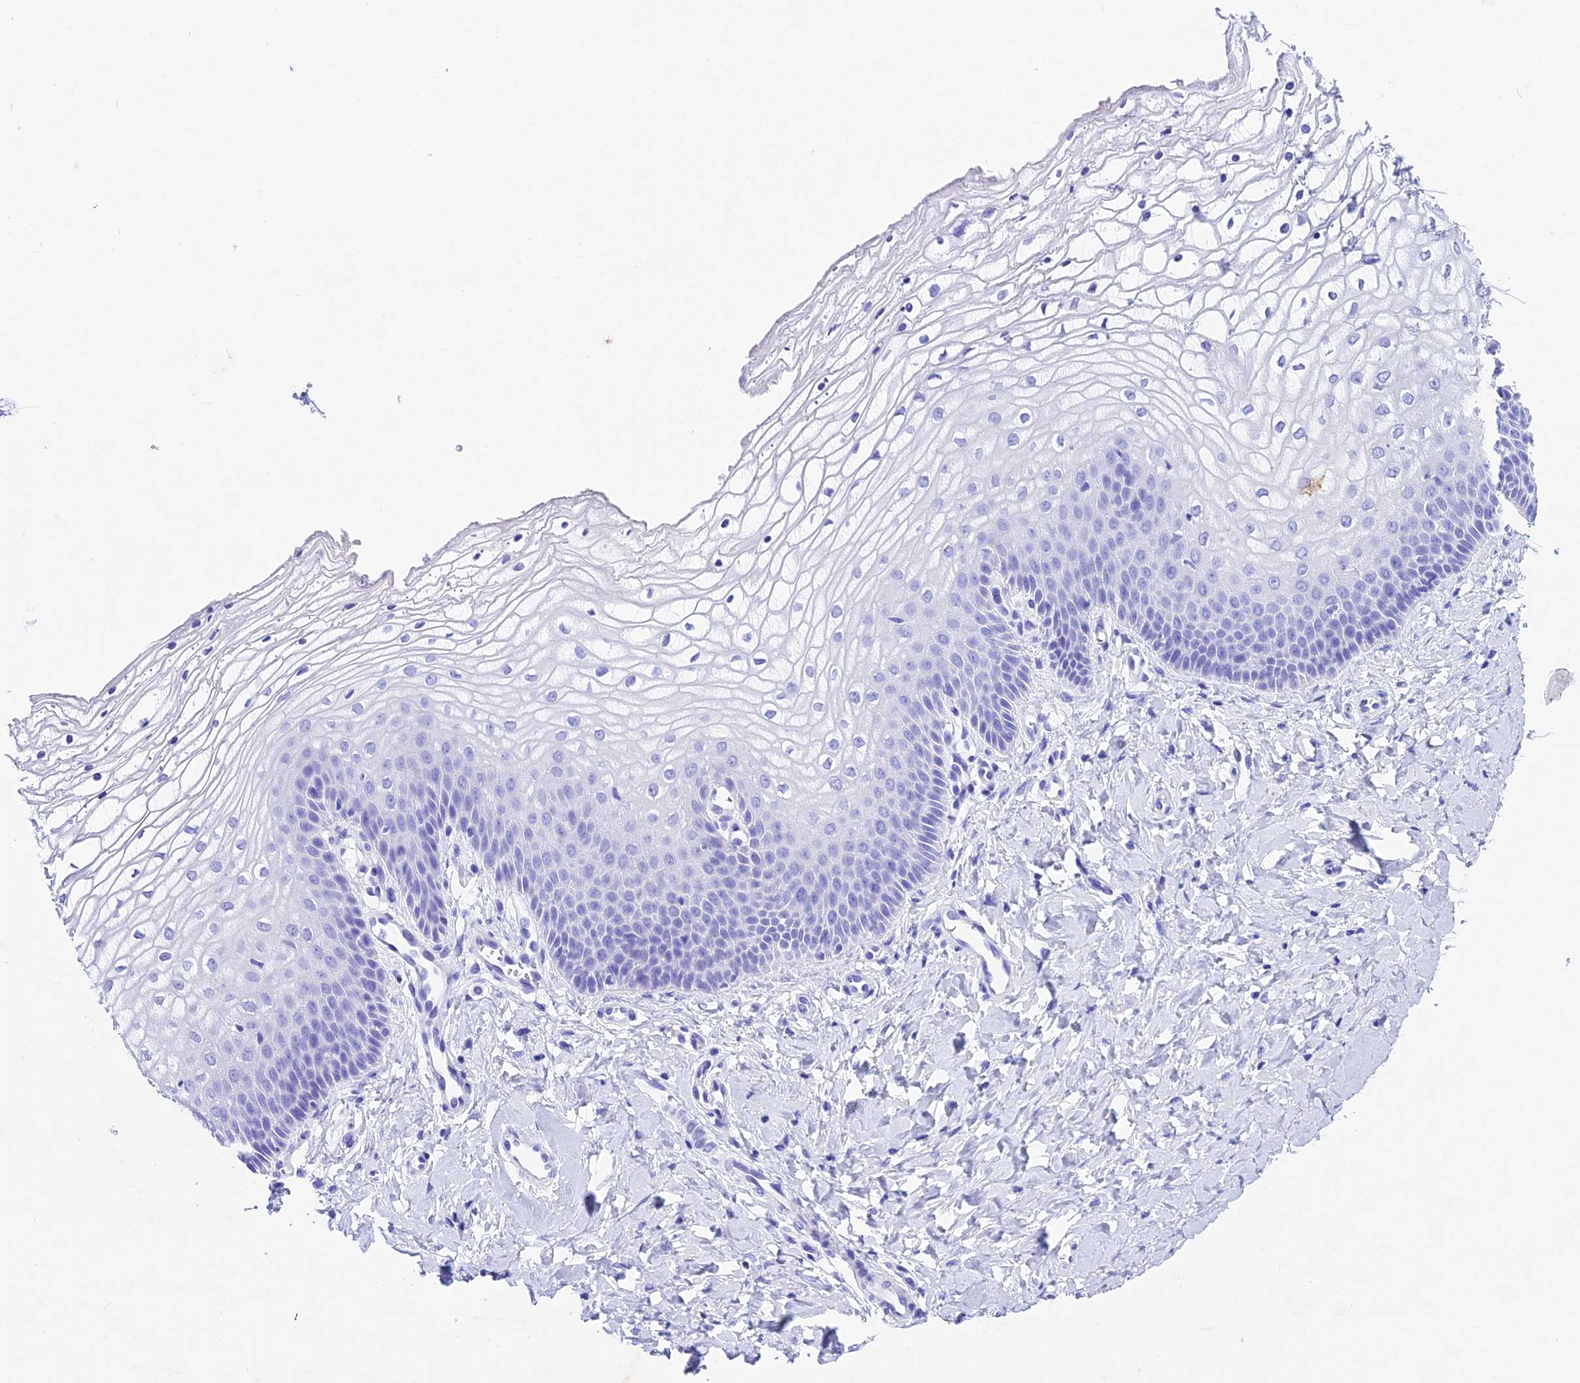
{"staining": {"intensity": "negative", "quantity": "none", "location": "none"}, "tissue": "vagina", "cell_type": "Squamous epithelial cells", "image_type": "normal", "snomed": [{"axis": "morphology", "description": "Normal tissue, NOS"}, {"axis": "topography", "description": "Vagina"}], "caption": "Human vagina stained for a protein using immunohistochemistry shows no expression in squamous epithelial cells.", "gene": "PSG11", "patient": {"sex": "female", "age": 68}}